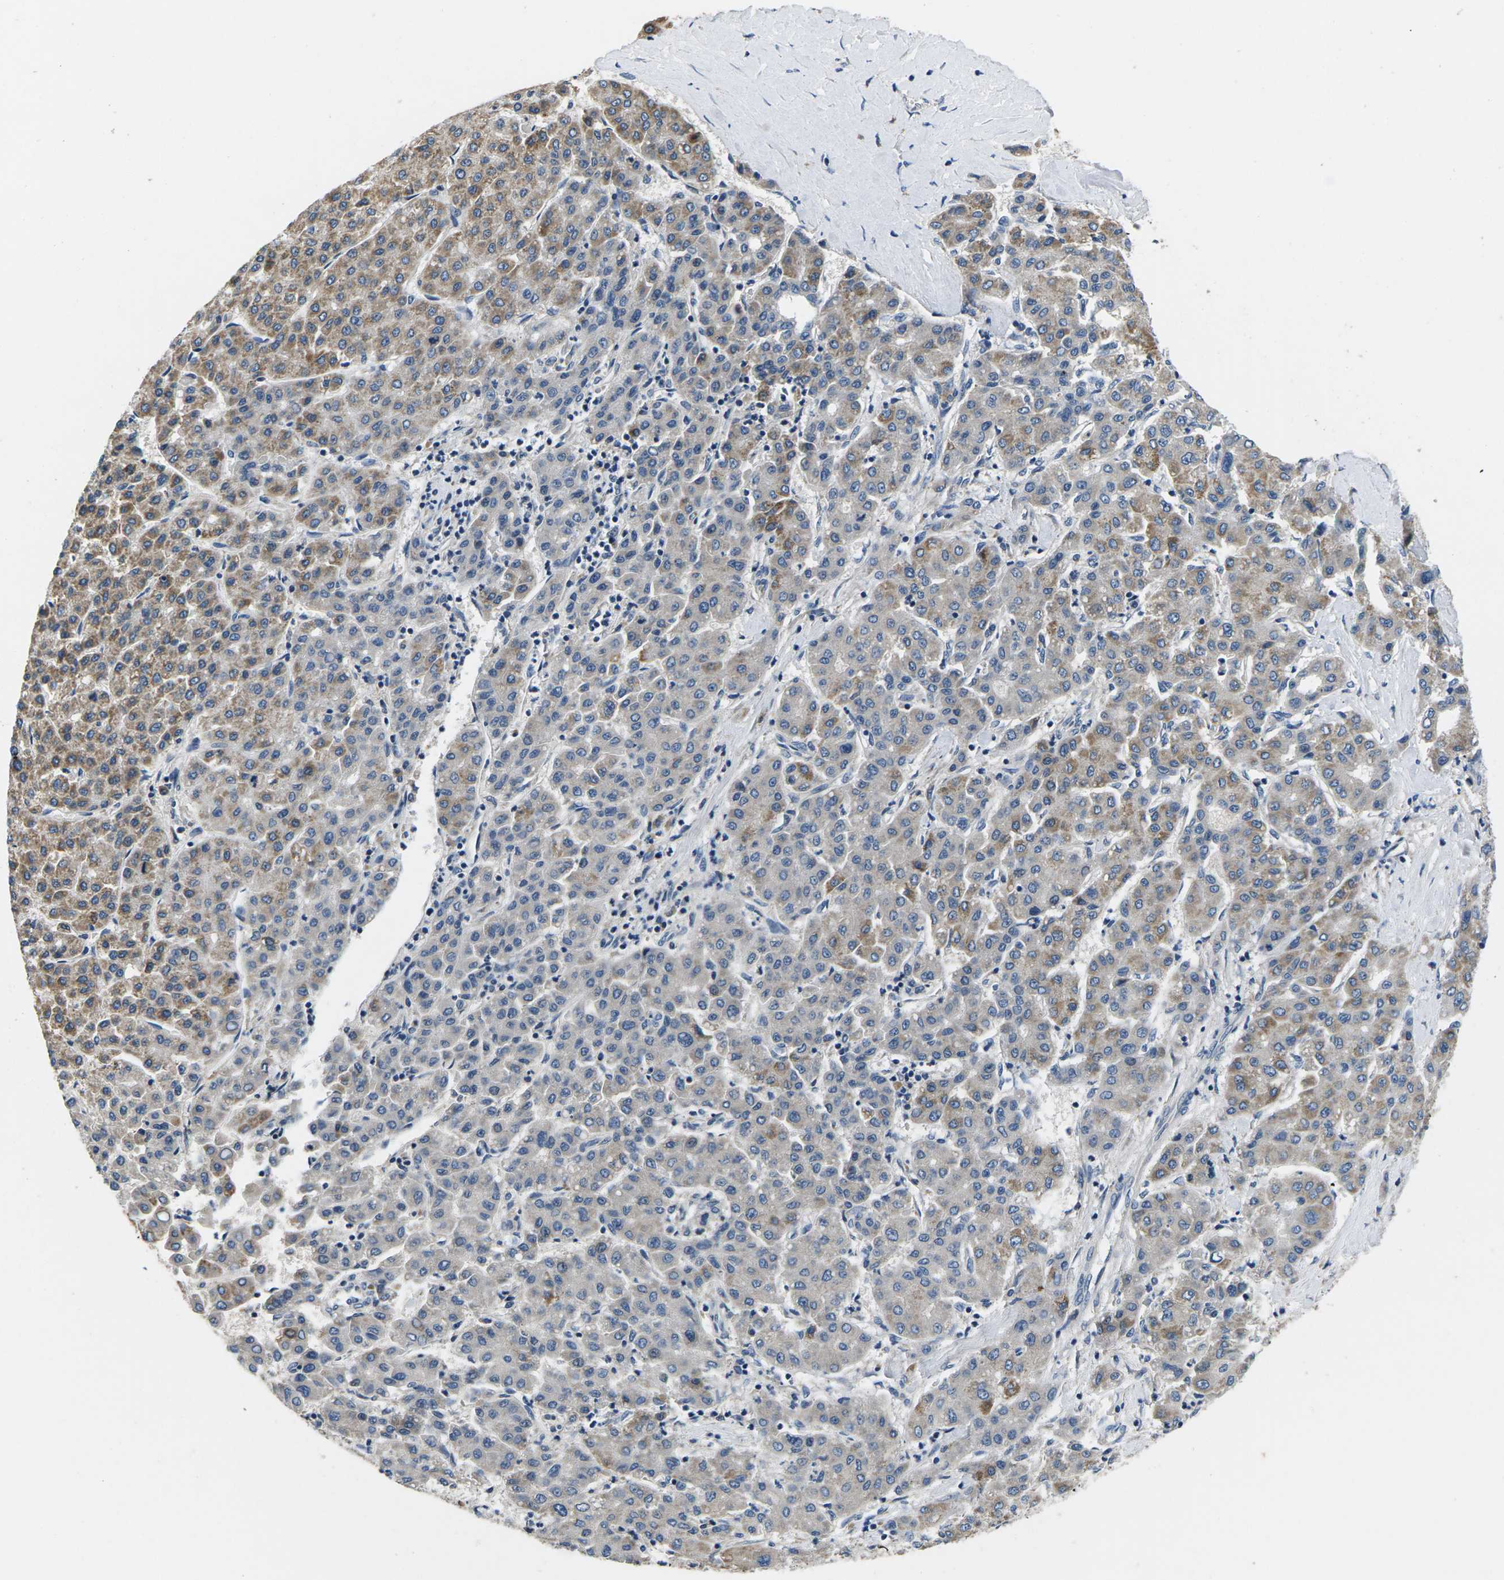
{"staining": {"intensity": "moderate", "quantity": "25%-75%", "location": "cytoplasmic/membranous"}, "tissue": "liver cancer", "cell_type": "Tumor cells", "image_type": "cancer", "snomed": [{"axis": "morphology", "description": "Carcinoma, Hepatocellular, NOS"}, {"axis": "topography", "description": "Liver"}], "caption": "About 25%-75% of tumor cells in human liver hepatocellular carcinoma reveal moderate cytoplasmic/membranous protein positivity as visualized by brown immunohistochemical staining.", "gene": "ERGIC3", "patient": {"sex": "male", "age": 65}}